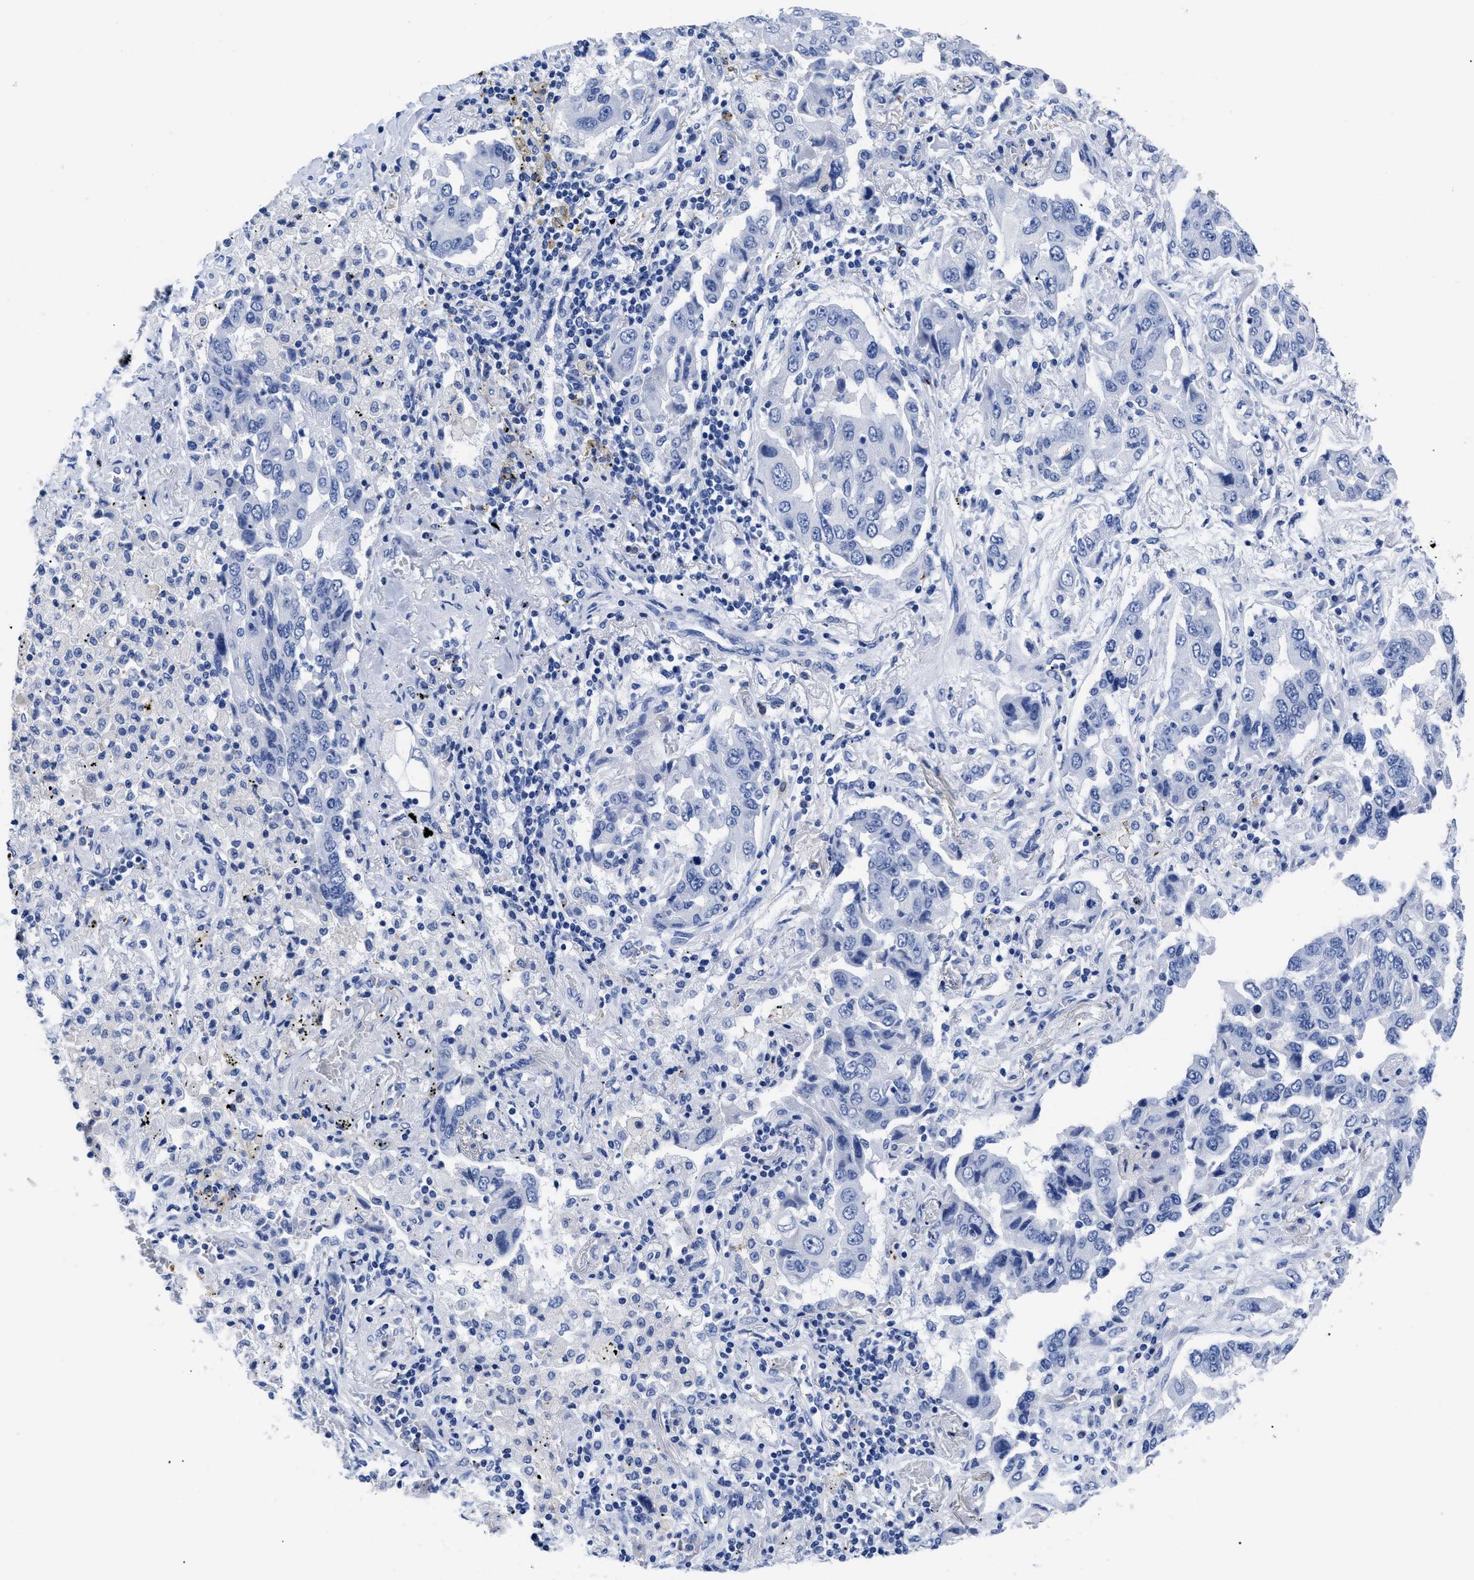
{"staining": {"intensity": "negative", "quantity": "none", "location": "none"}, "tissue": "lung cancer", "cell_type": "Tumor cells", "image_type": "cancer", "snomed": [{"axis": "morphology", "description": "Adenocarcinoma, NOS"}, {"axis": "topography", "description": "Lung"}], "caption": "This is a photomicrograph of immunohistochemistry staining of adenocarcinoma (lung), which shows no expression in tumor cells.", "gene": "TREML1", "patient": {"sex": "female", "age": 65}}